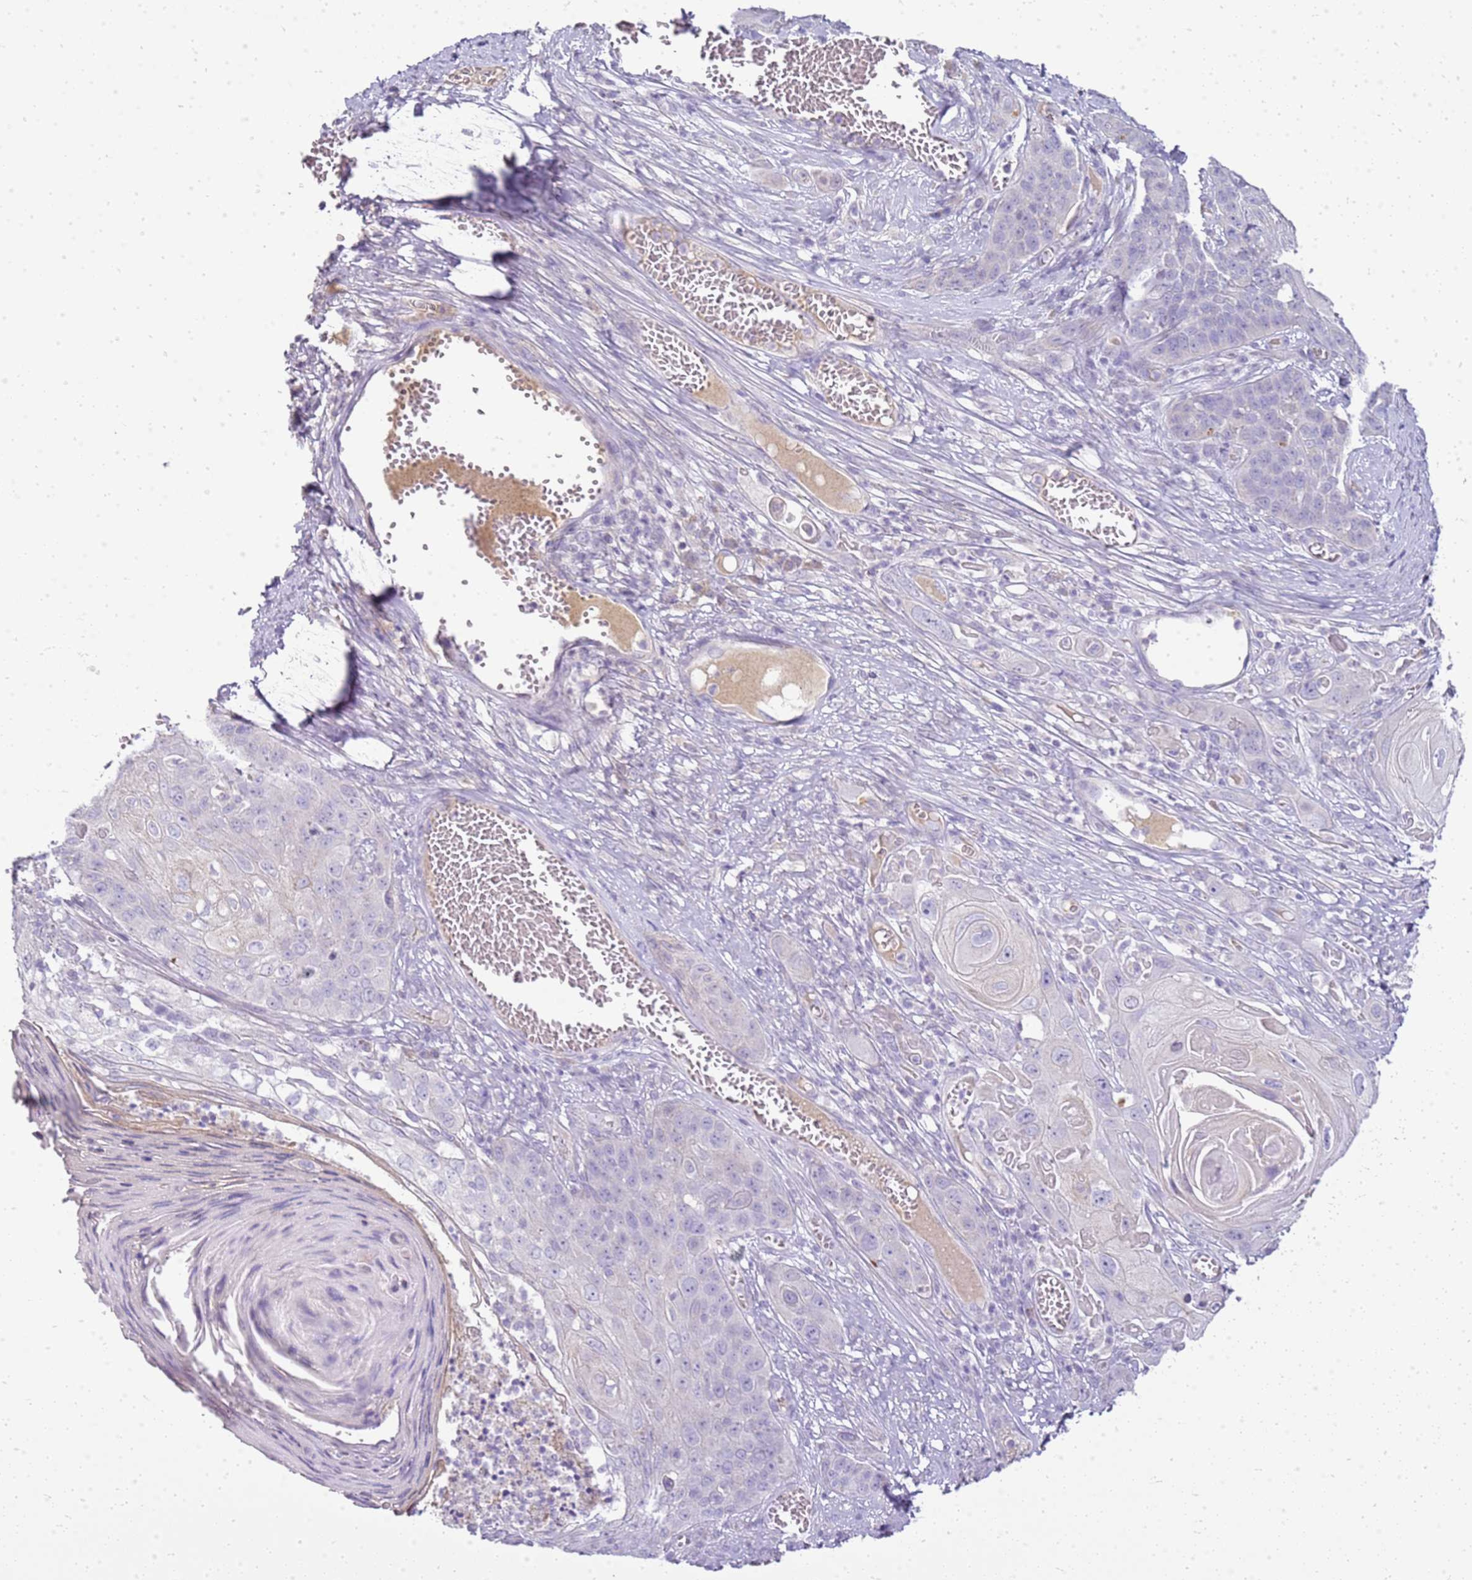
{"staining": {"intensity": "negative", "quantity": "none", "location": "none"}, "tissue": "skin cancer", "cell_type": "Tumor cells", "image_type": "cancer", "snomed": [{"axis": "morphology", "description": "Squamous cell carcinoma, NOS"}, {"axis": "topography", "description": "Skin"}], "caption": "This is an IHC image of human skin squamous cell carcinoma. There is no staining in tumor cells.", "gene": "FABP2", "patient": {"sex": "male", "age": 55}}